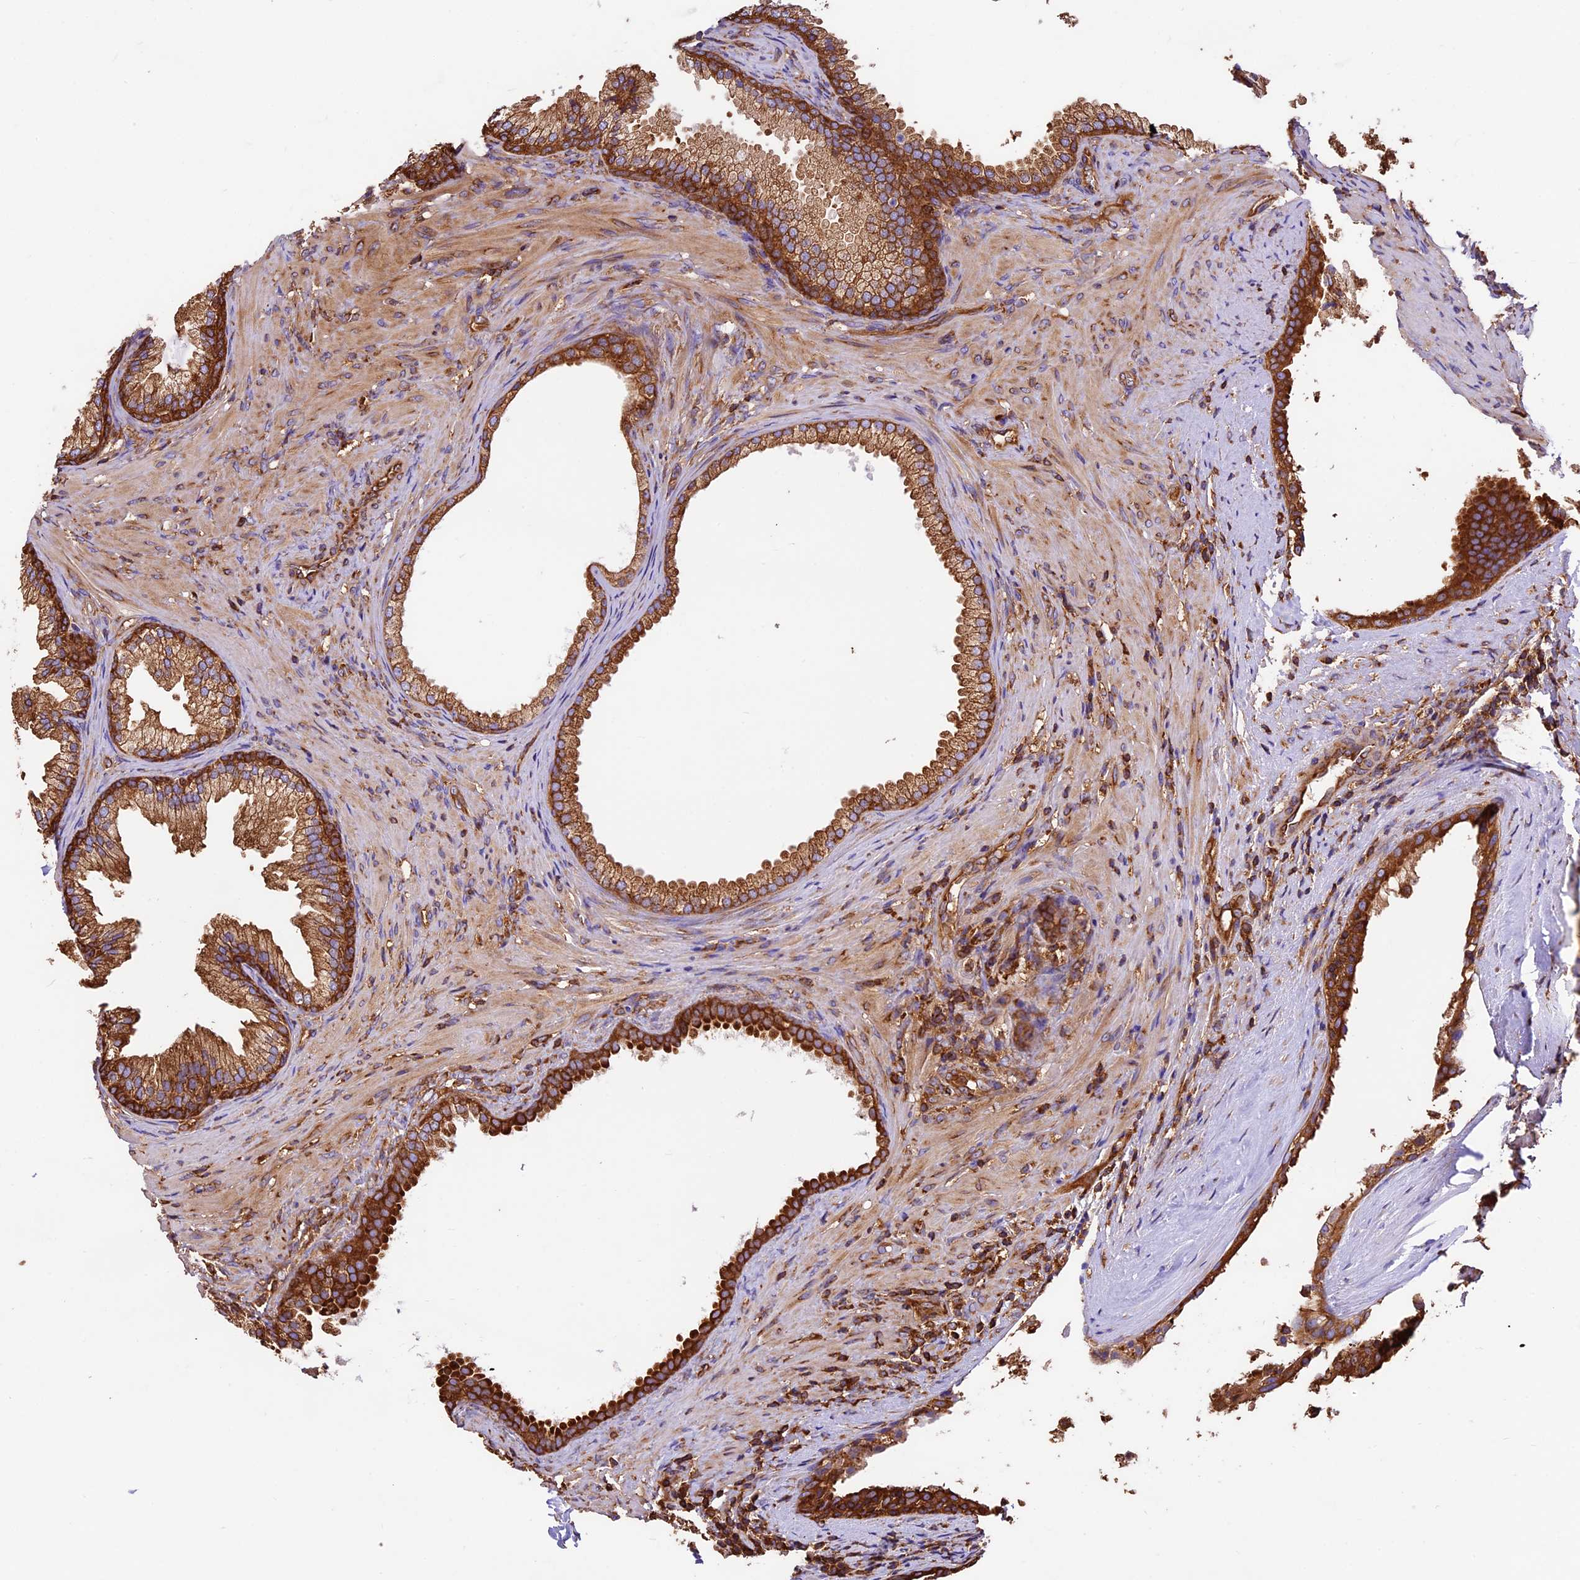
{"staining": {"intensity": "strong", "quantity": ">75%", "location": "cytoplasmic/membranous"}, "tissue": "prostate", "cell_type": "Glandular cells", "image_type": "normal", "snomed": [{"axis": "morphology", "description": "Normal tissue, NOS"}, {"axis": "topography", "description": "Prostate"}], "caption": "Human prostate stained for a protein (brown) shows strong cytoplasmic/membranous positive expression in about >75% of glandular cells.", "gene": "KARS1", "patient": {"sex": "male", "age": 76}}